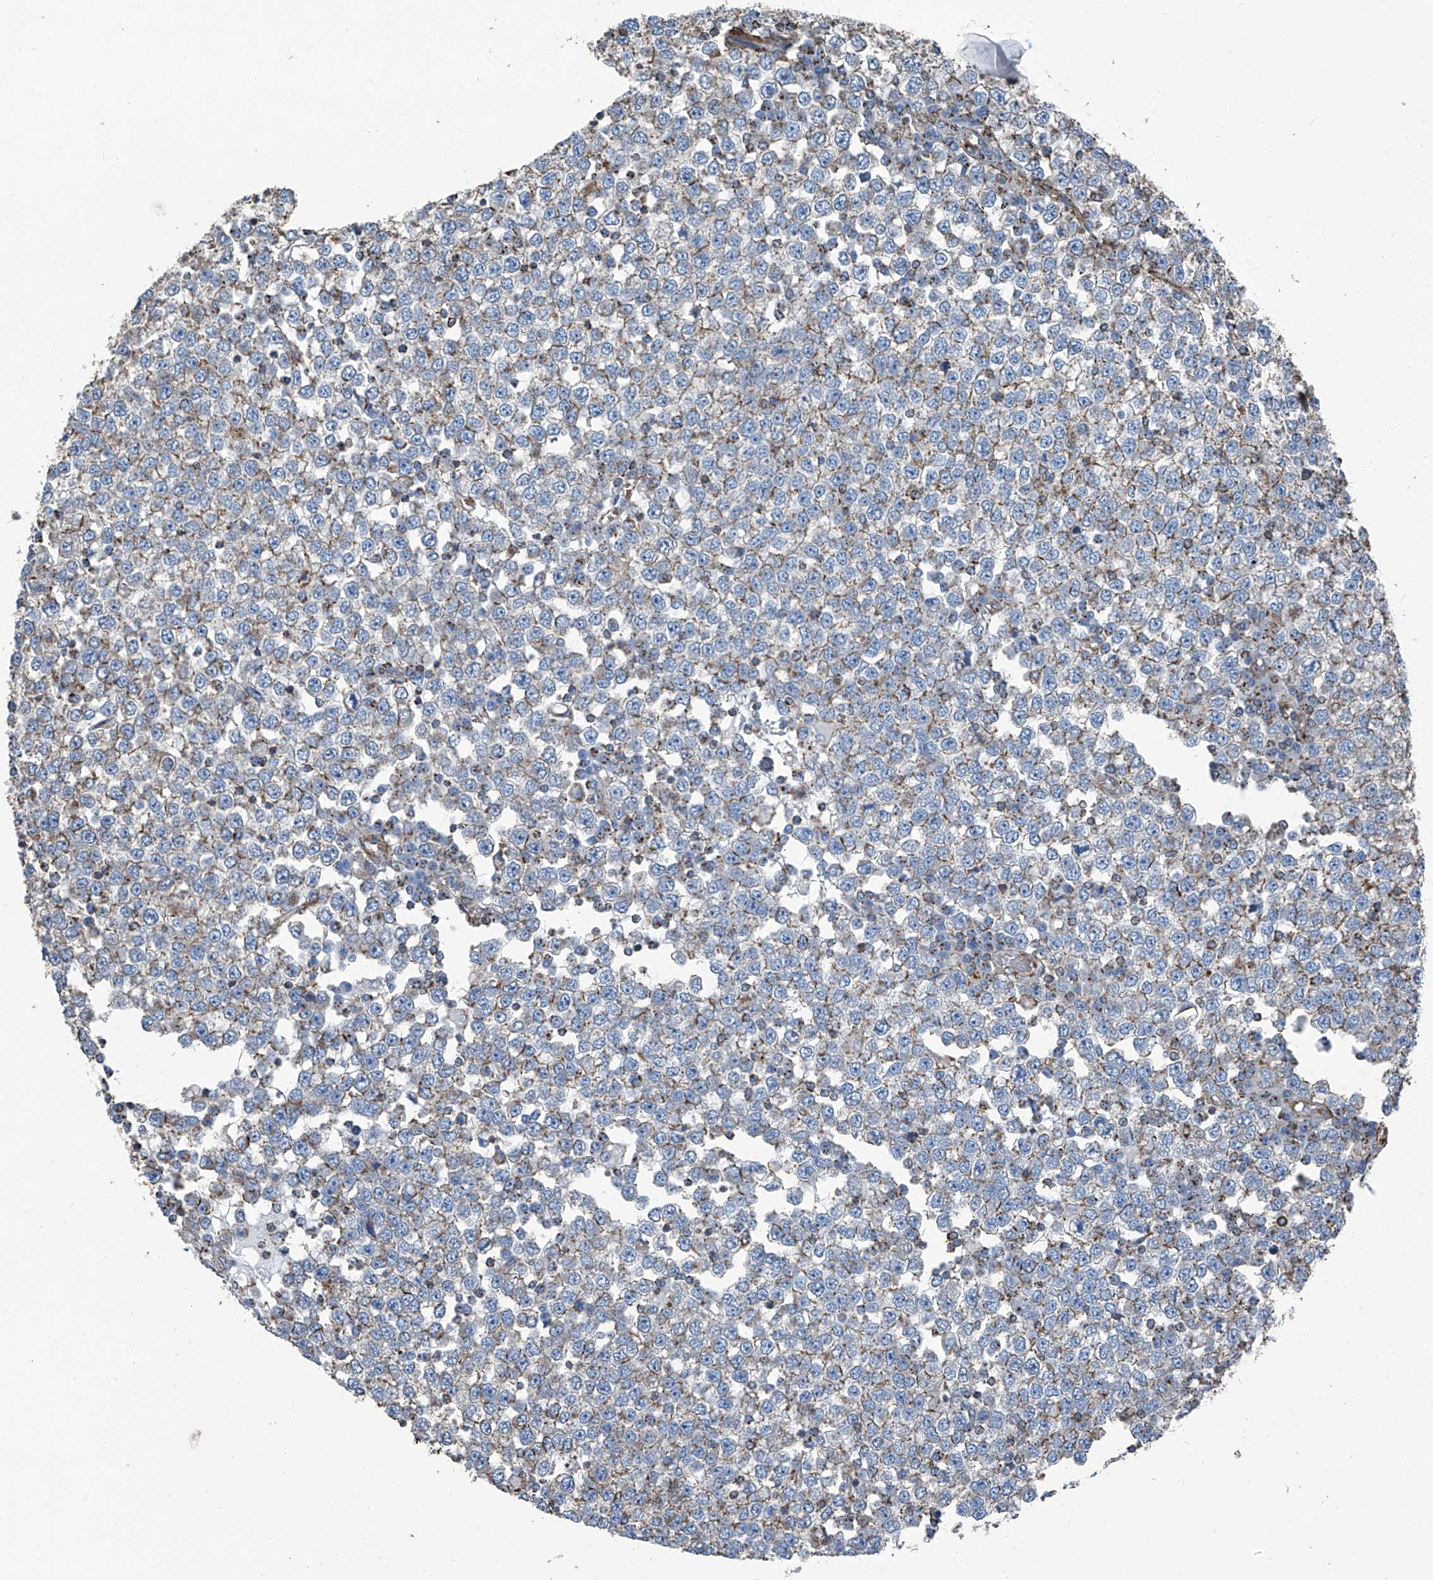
{"staining": {"intensity": "weak", "quantity": "25%-75%", "location": "cytoplasmic/membranous"}, "tissue": "testis cancer", "cell_type": "Tumor cells", "image_type": "cancer", "snomed": [{"axis": "morphology", "description": "Seminoma, NOS"}, {"axis": "topography", "description": "Testis"}], "caption": "High-power microscopy captured an immunohistochemistry (IHC) image of testis cancer (seminoma), revealing weak cytoplasmic/membranous staining in approximately 25%-75% of tumor cells.", "gene": "SEPTIN7", "patient": {"sex": "male", "age": 65}}